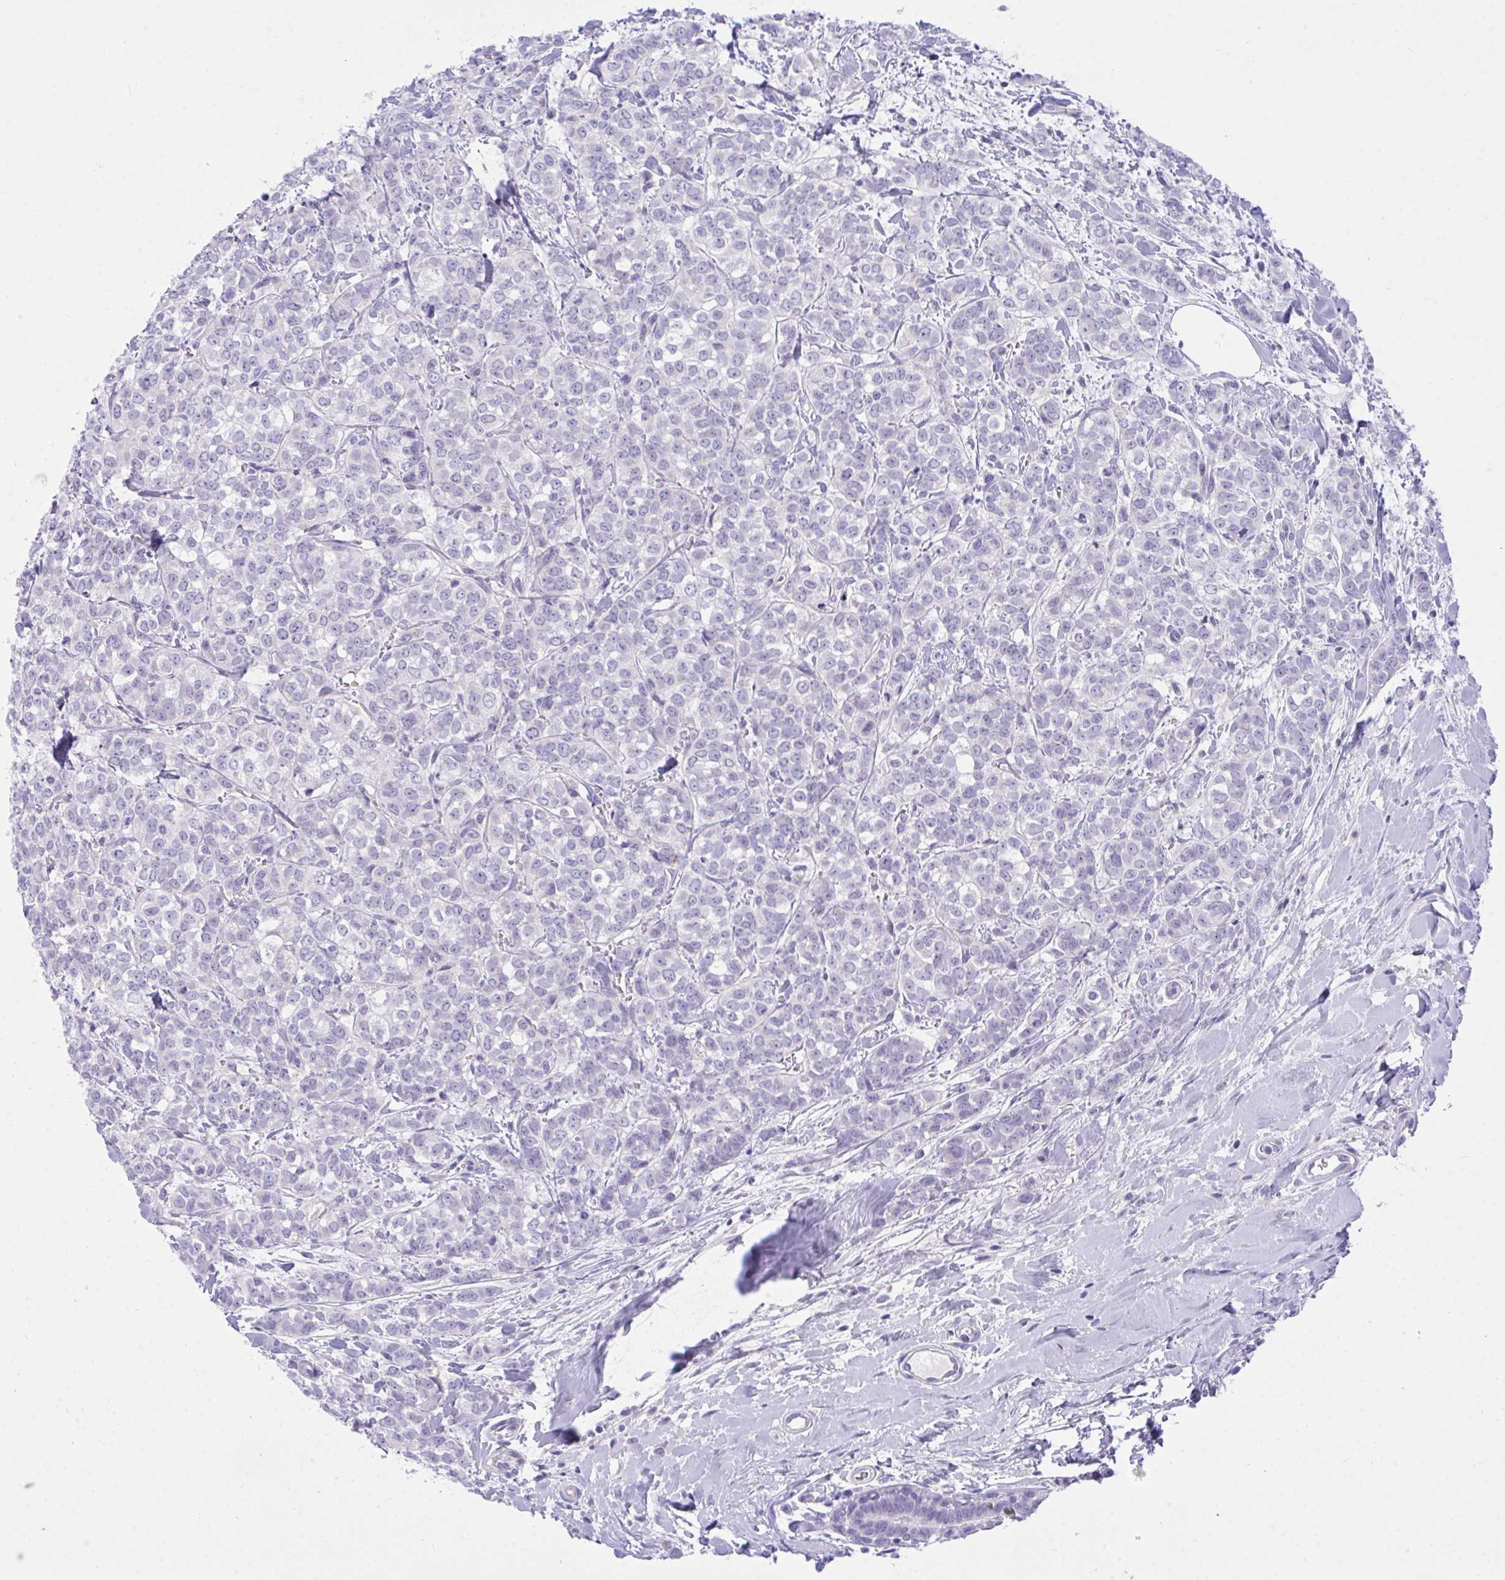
{"staining": {"intensity": "negative", "quantity": "none", "location": "none"}, "tissue": "breast cancer", "cell_type": "Tumor cells", "image_type": "cancer", "snomed": [{"axis": "morphology", "description": "Duct carcinoma"}, {"axis": "topography", "description": "Breast"}], "caption": "The immunohistochemistry photomicrograph has no significant positivity in tumor cells of breast cancer (intraductal carcinoma) tissue.", "gene": "PLEKHH1", "patient": {"sex": "female", "age": 61}}